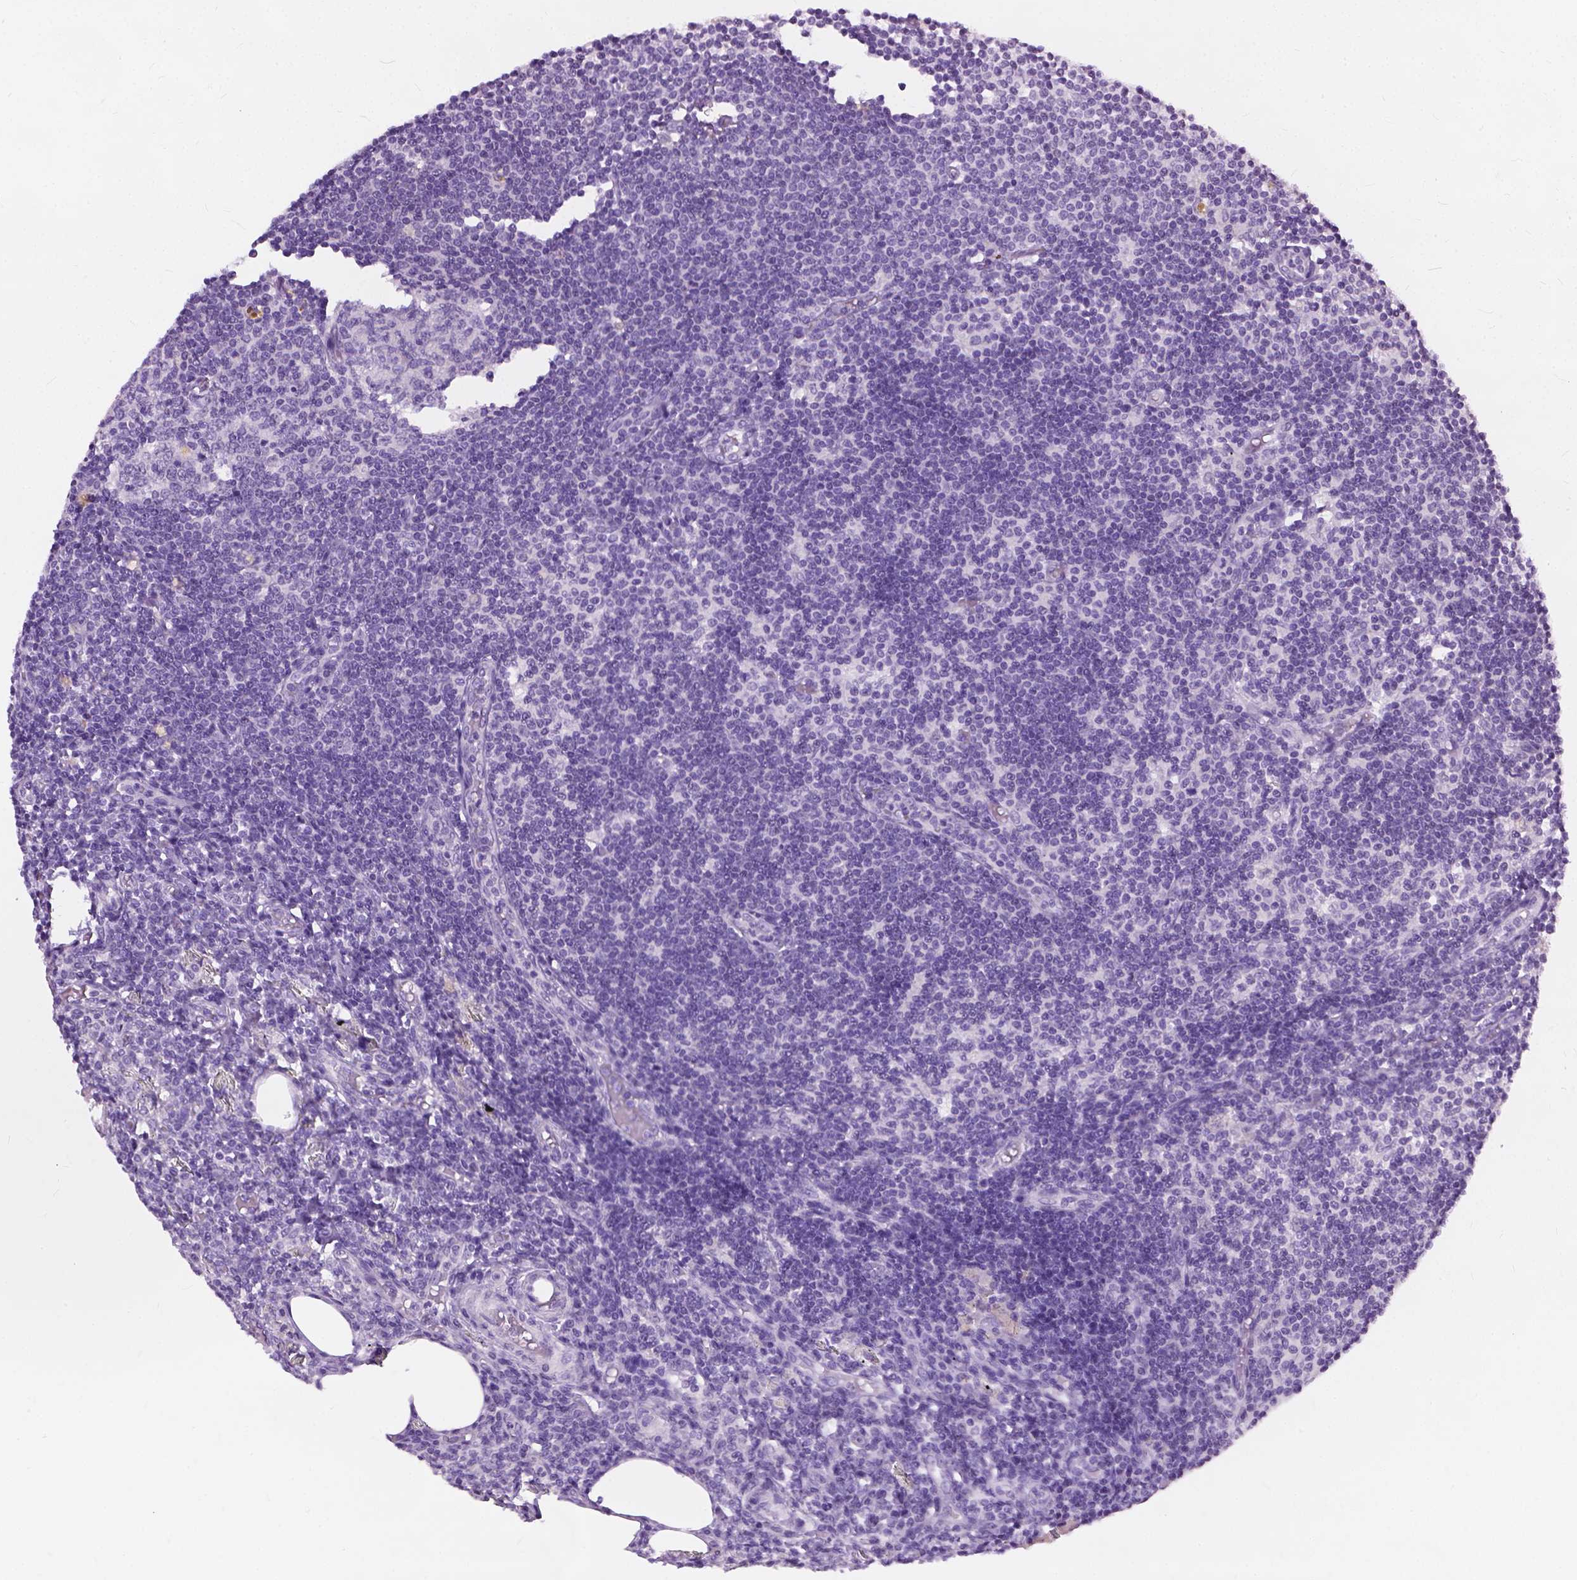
{"staining": {"intensity": "negative", "quantity": "none", "location": "none"}, "tissue": "lymph node", "cell_type": "Germinal center cells", "image_type": "normal", "snomed": [{"axis": "morphology", "description": "Normal tissue, NOS"}, {"axis": "topography", "description": "Lymph node"}], "caption": "High magnification brightfield microscopy of unremarkable lymph node stained with DAB (brown) and counterstained with hematoxylin (blue): germinal center cells show no significant expression. (DAB IHC visualized using brightfield microscopy, high magnification).", "gene": "GPR37L1", "patient": {"sex": "female", "age": 69}}